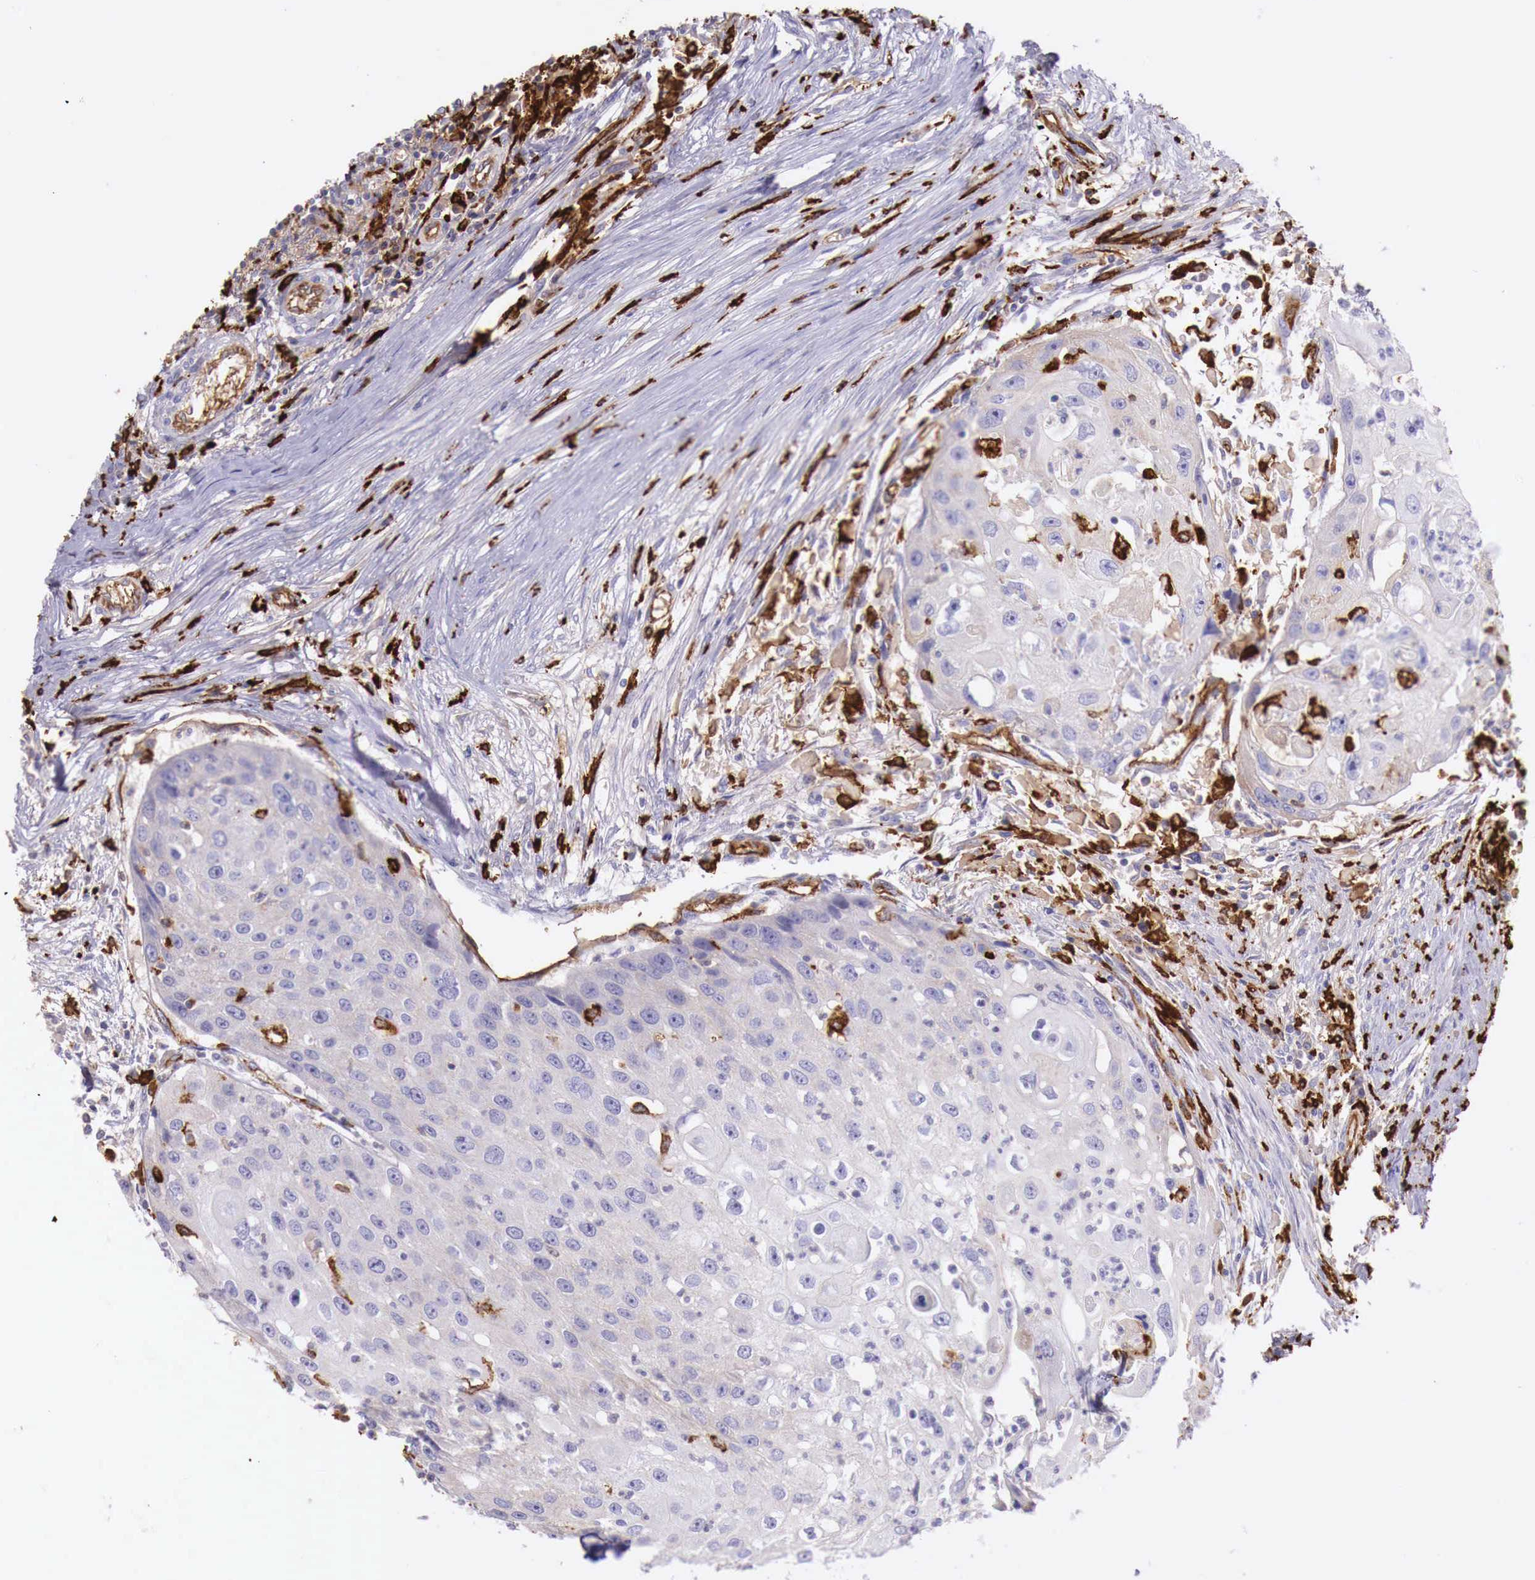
{"staining": {"intensity": "negative", "quantity": "none", "location": "none"}, "tissue": "head and neck cancer", "cell_type": "Tumor cells", "image_type": "cancer", "snomed": [{"axis": "morphology", "description": "Squamous cell carcinoma, NOS"}, {"axis": "topography", "description": "Head-Neck"}], "caption": "A histopathology image of head and neck cancer (squamous cell carcinoma) stained for a protein shows no brown staining in tumor cells.", "gene": "MSR1", "patient": {"sex": "male", "age": 64}}